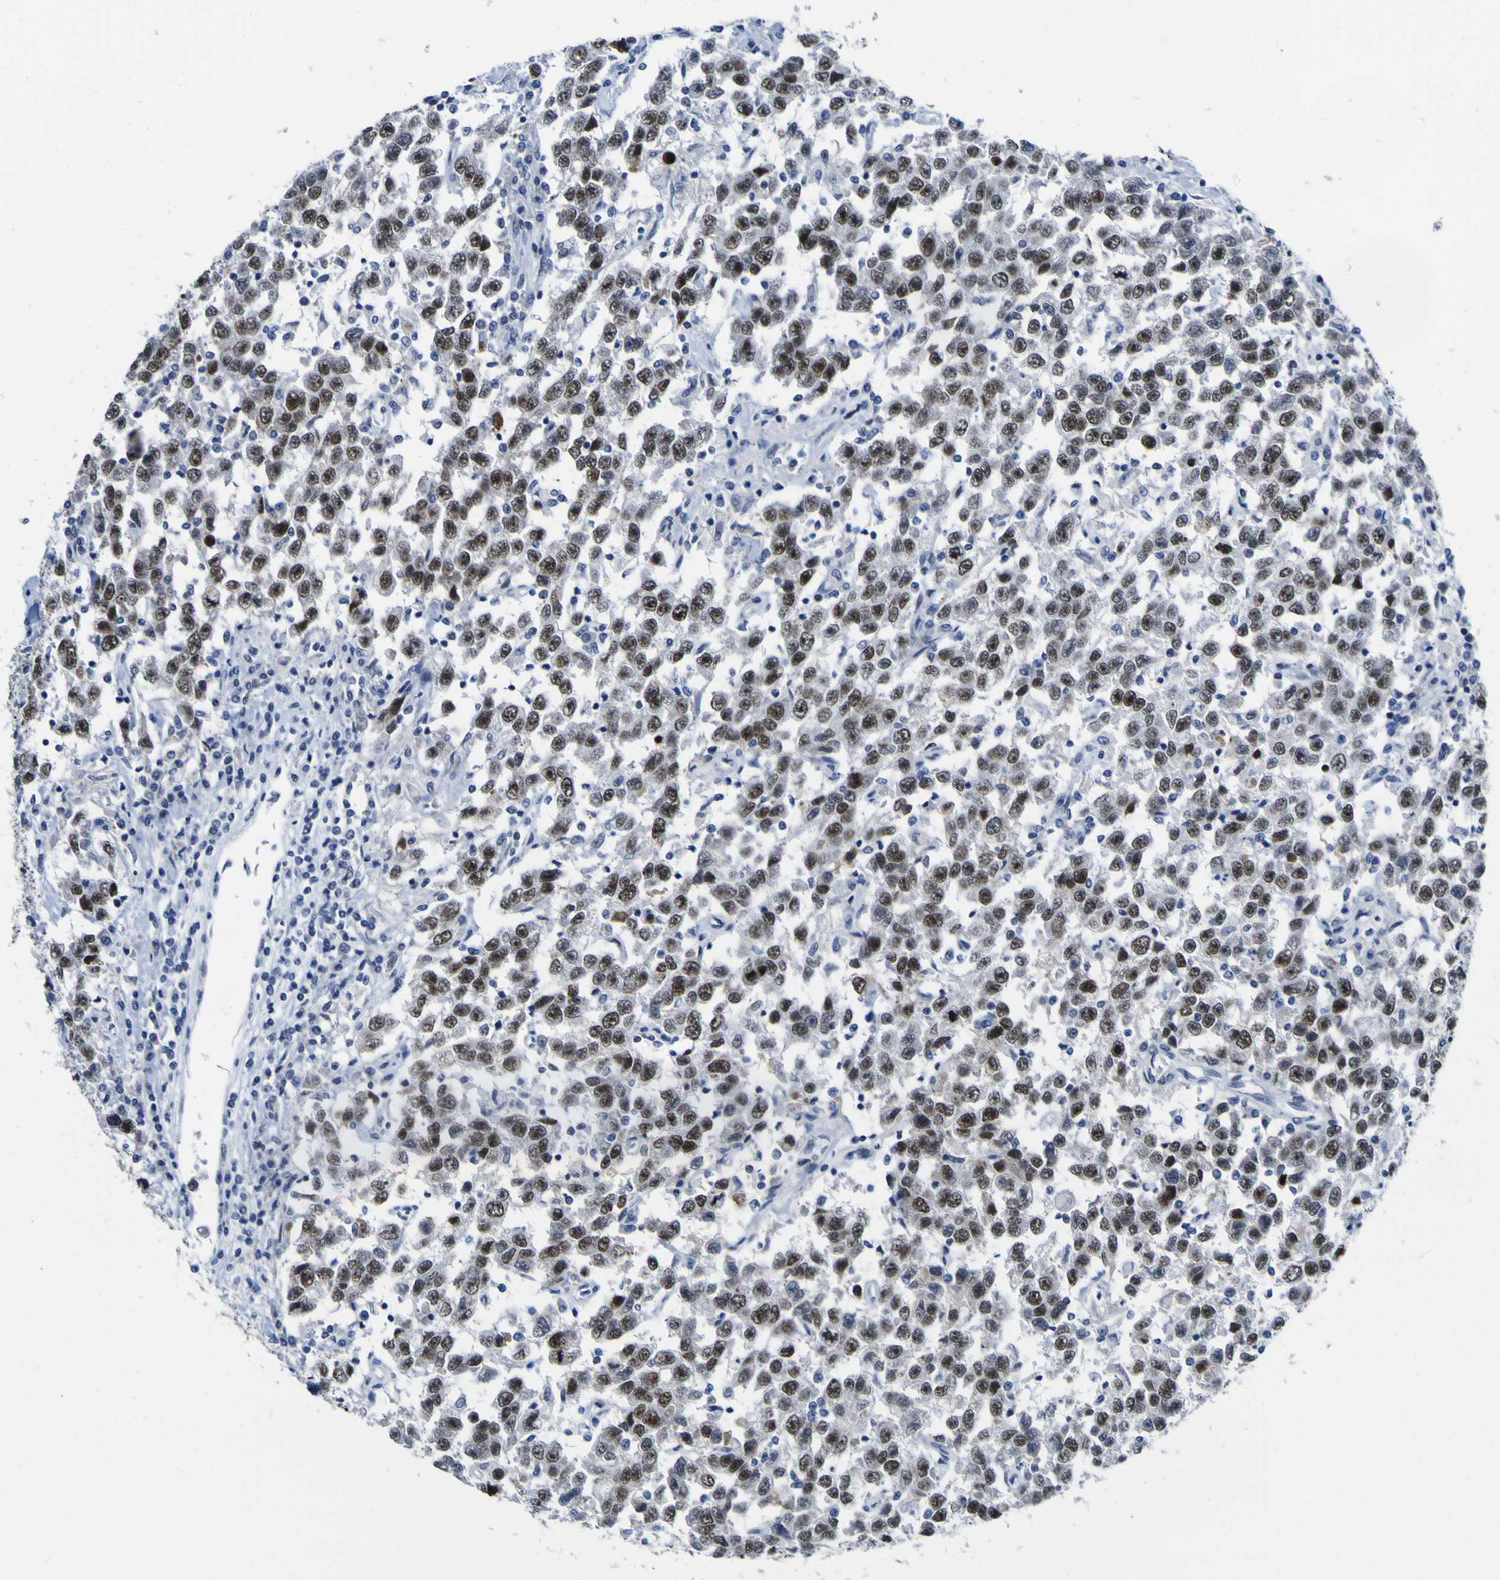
{"staining": {"intensity": "strong", "quantity": "25%-75%", "location": "nuclear"}, "tissue": "testis cancer", "cell_type": "Tumor cells", "image_type": "cancer", "snomed": [{"axis": "morphology", "description": "Seminoma, NOS"}, {"axis": "topography", "description": "Testis"}], "caption": "Strong nuclear protein expression is present in approximately 25%-75% of tumor cells in testis seminoma.", "gene": "MBD3", "patient": {"sex": "male", "age": 41}}